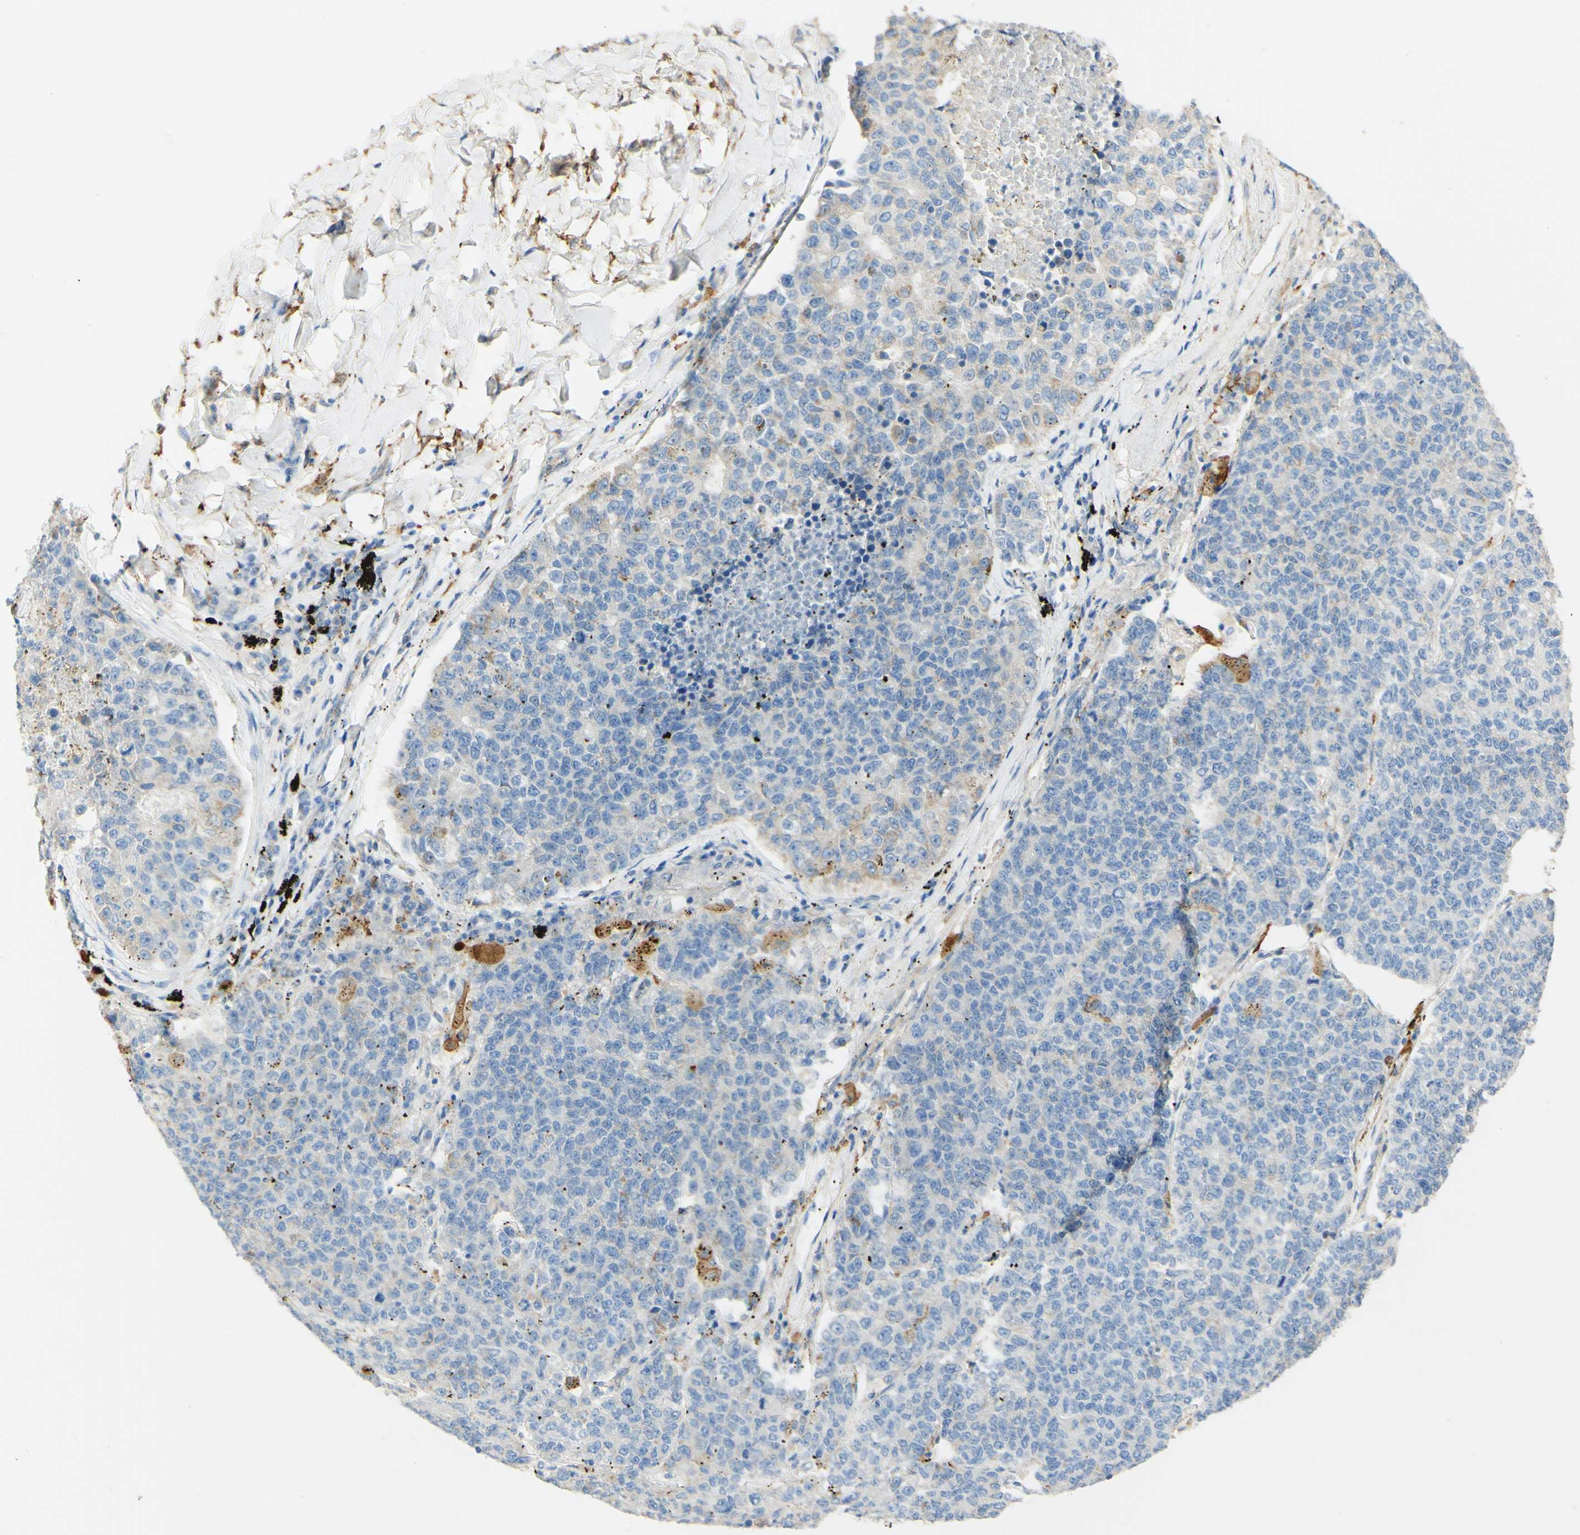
{"staining": {"intensity": "weak", "quantity": "<25%", "location": "cytoplasmic/membranous"}, "tissue": "lung cancer", "cell_type": "Tumor cells", "image_type": "cancer", "snomed": [{"axis": "morphology", "description": "Adenocarcinoma, NOS"}, {"axis": "topography", "description": "Lung"}], "caption": "This image is of lung cancer (adenocarcinoma) stained with immunohistochemistry (IHC) to label a protein in brown with the nuclei are counter-stained blue. There is no positivity in tumor cells.", "gene": "FCGRT", "patient": {"sex": "male", "age": 49}}